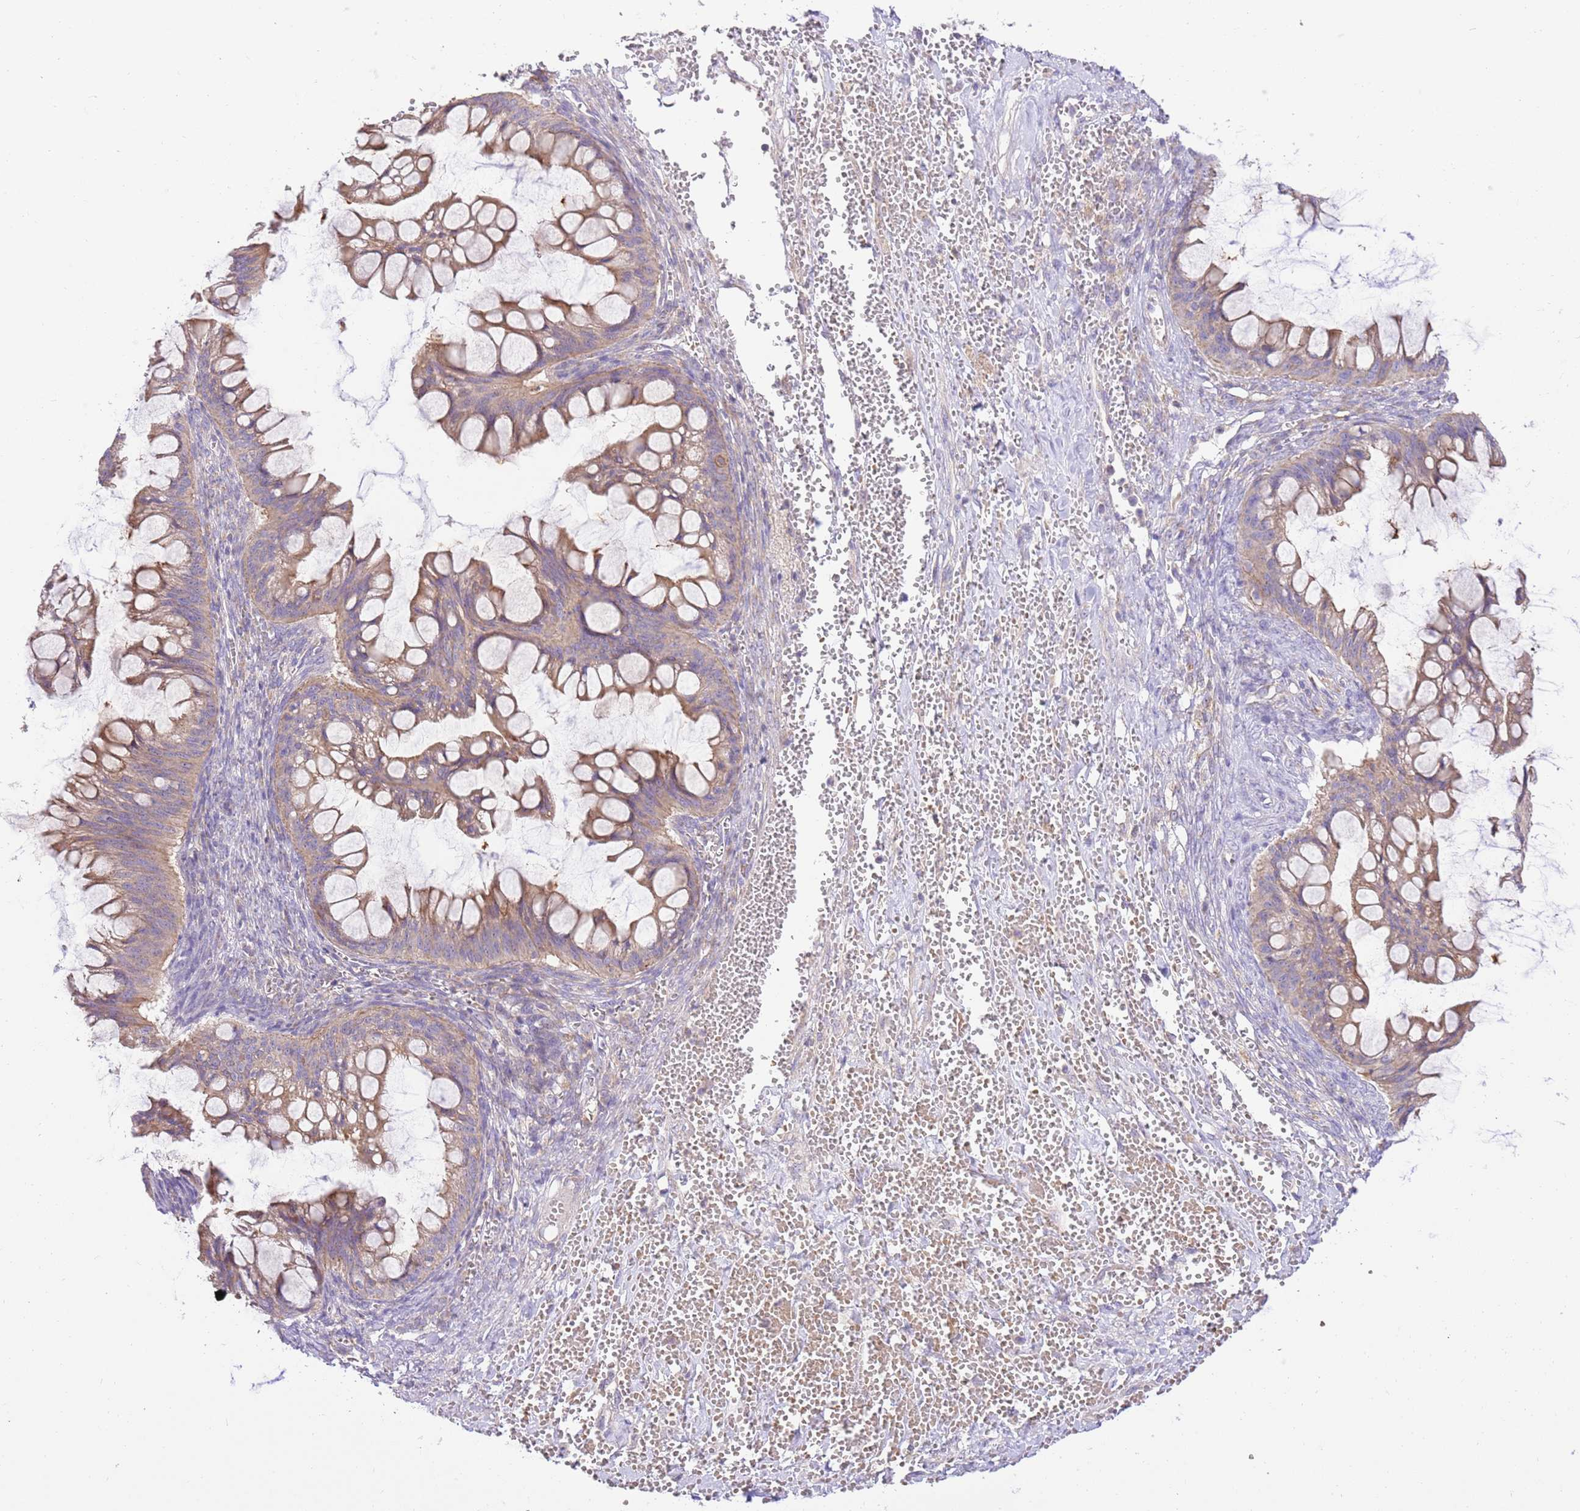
{"staining": {"intensity": "moderate", "quantity": ">75%", "location": "cytoplasmic/membranous"}, "tissue": "ovarian cancer", "cell_type": "Tumor cells", "image_type": "cancer", "snomed": [{"axis": "morphology", "description": "Cystadenocarcinoma, mucinous, NOS"}, {"axis": "topography", "description": "Ovary"}], "caption": "Tumor cells show medium levels of moderate cytoplasmic/membranous staining in approximately >75% of cells in human ovarian cancer (mucinous cystadenocarcinoma). (DAB IHC with brightfield microscopy, high magnification).", "gene": "SPATA2L", "patient": {"sex": "female", "age": 73}}